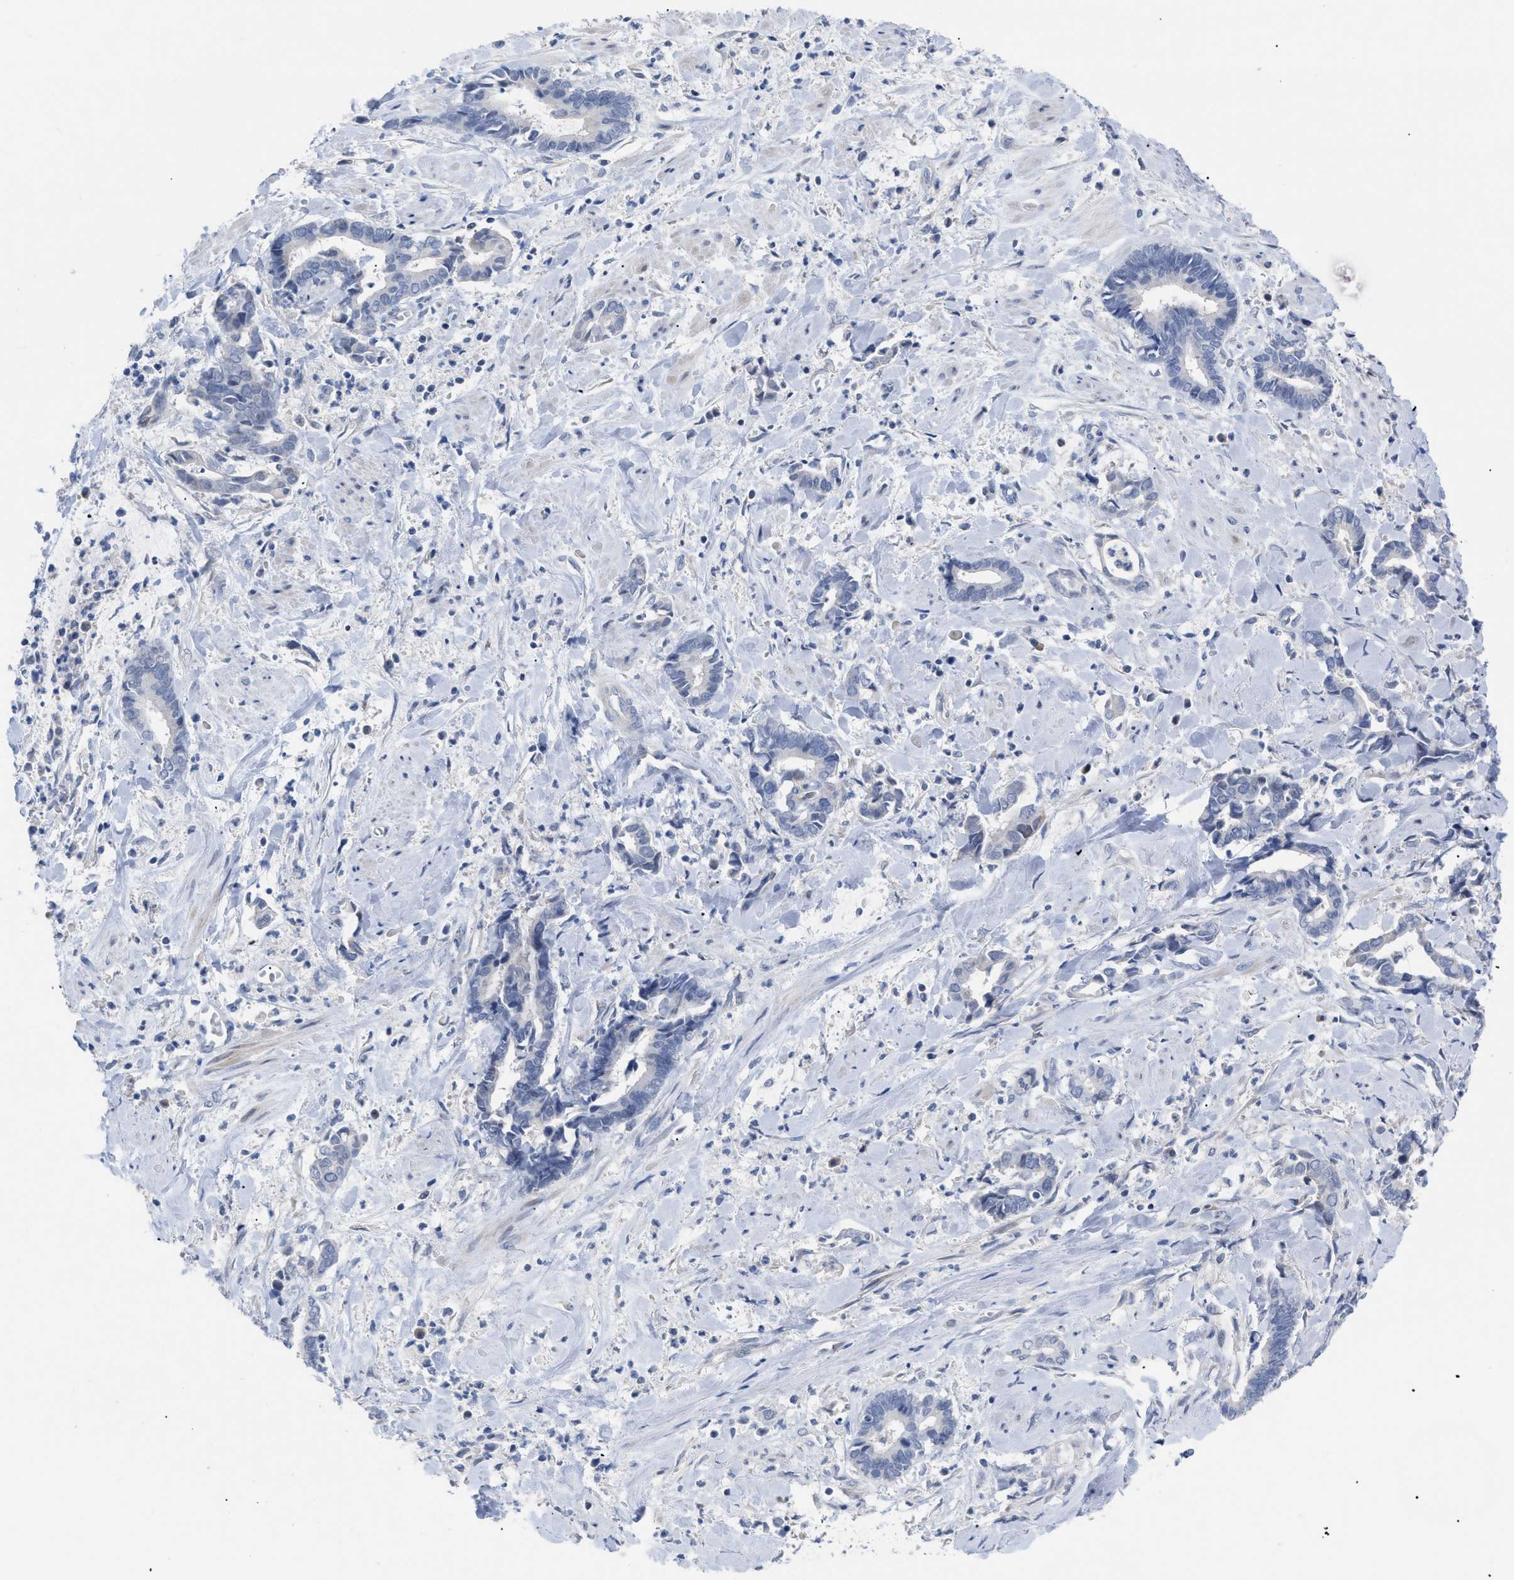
{"staining": {"intensity": "negative", "quantity": "none", "location": "none"}, "tissue": "cervical cancer", "cell_type": "Tumor cells", "image_type": "cancer", "snomed": [{"axis": "morphology", "description": "Adenocarcinoma, NOS"}, {"axis": "topography", "description": "Cervix"}], "caption": "Protein analysis of adenocarcinoma (cervical) shows no significant expression in tumor cells.", "gene": "CAV3", "patient": {"sex": "female", "age": 44}}